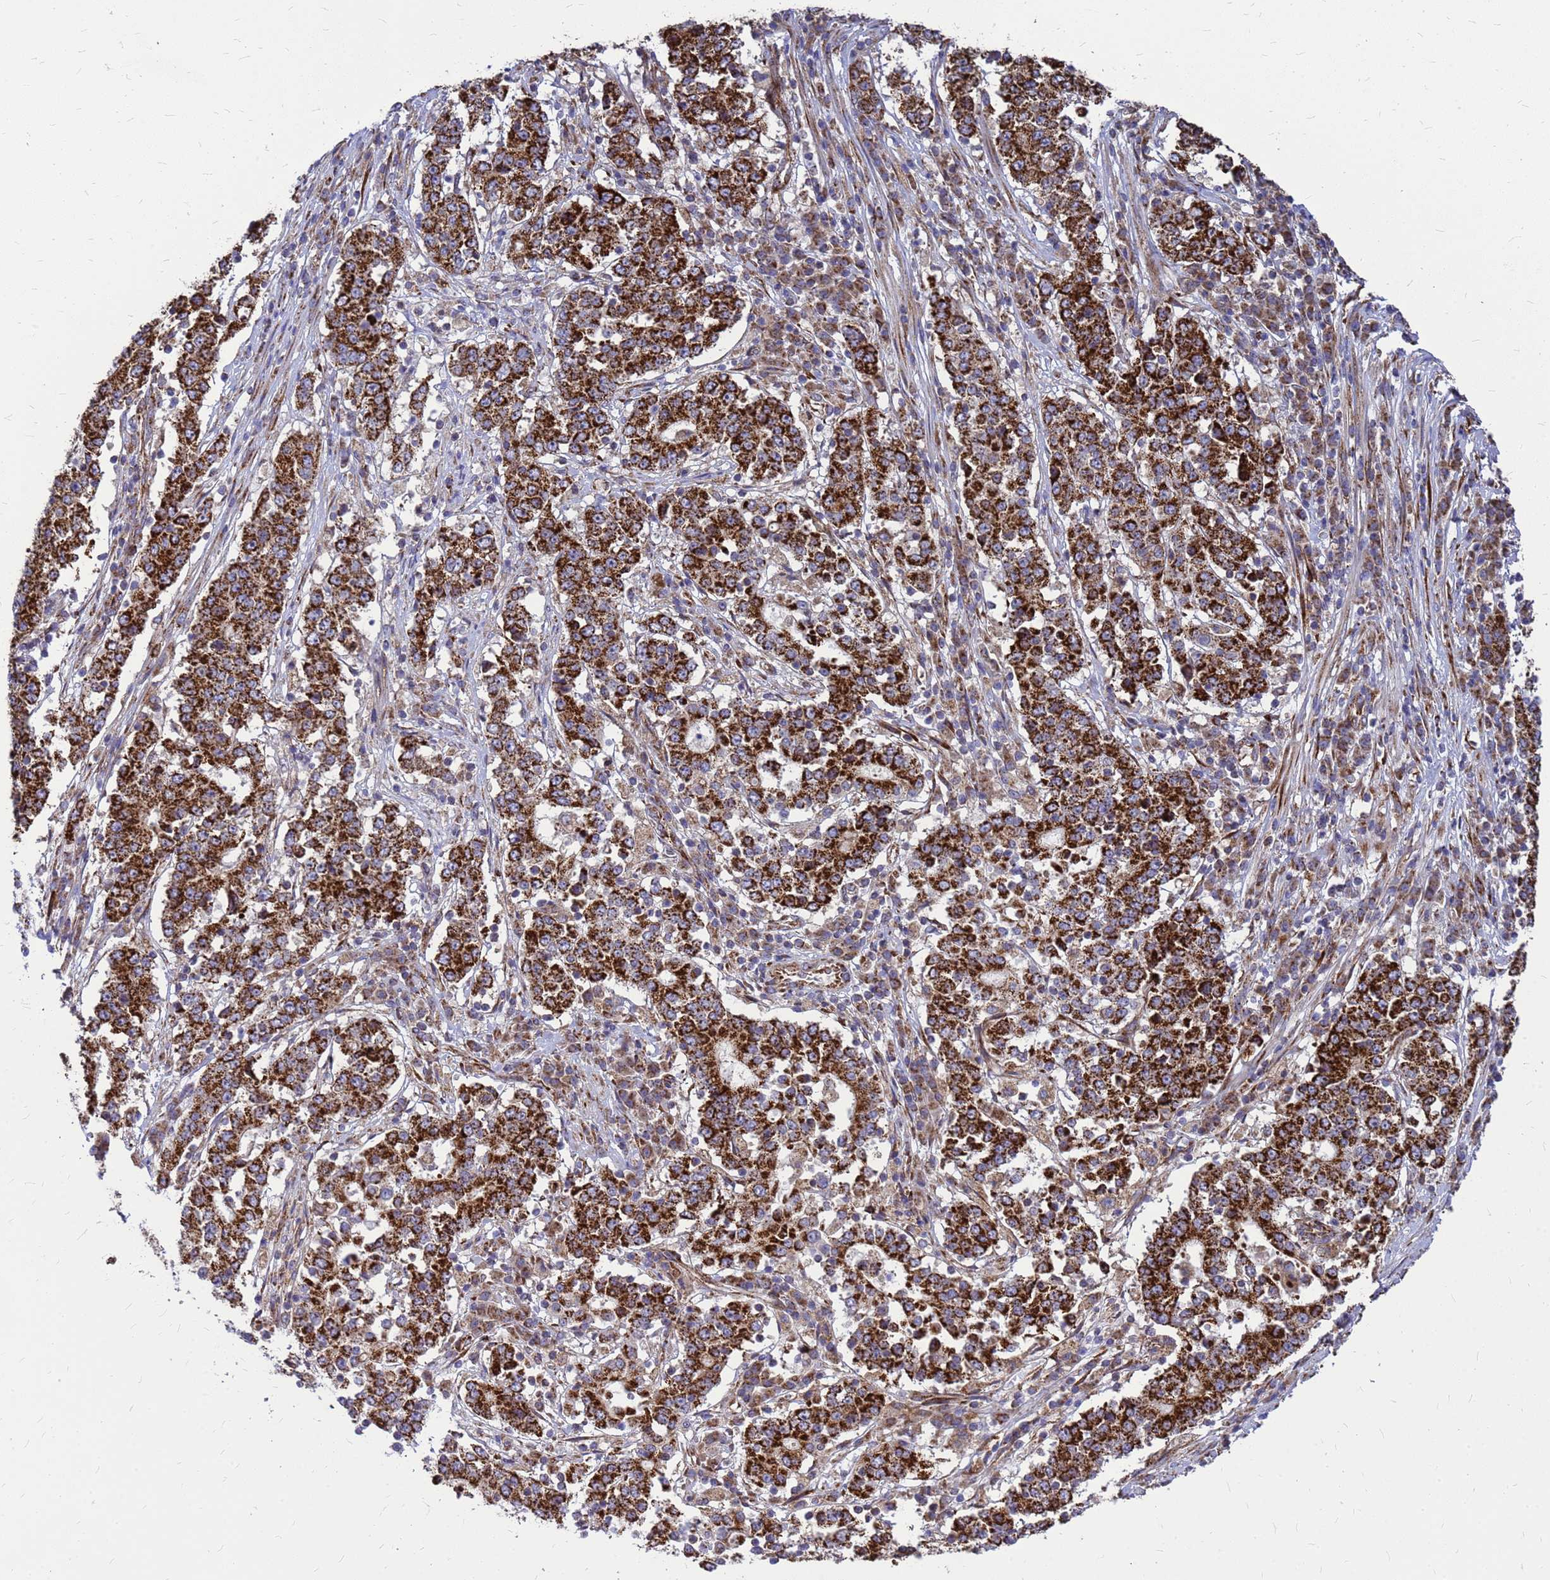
{"staining": {"intensity": "strong", "quantity": ">75%", "location": "cytoplasmic/membranous"}, "tissue": "stomach cancer", "cell_type": "Tumor cells", "image_type": "cancer", "snomed": [{"axis": "morphology", "description": "Adenocarcinoma, NOS"}, {"axis": "topography", "description": "Stomach"}], "caption": "A high amount of strong cytoplasmic/membranous staining is identified in about >75% of tumor cells in stomach adenocarcinoma tissue.", "gene": "FSTL4", "patient": {"sex": "male", "age": 59}}